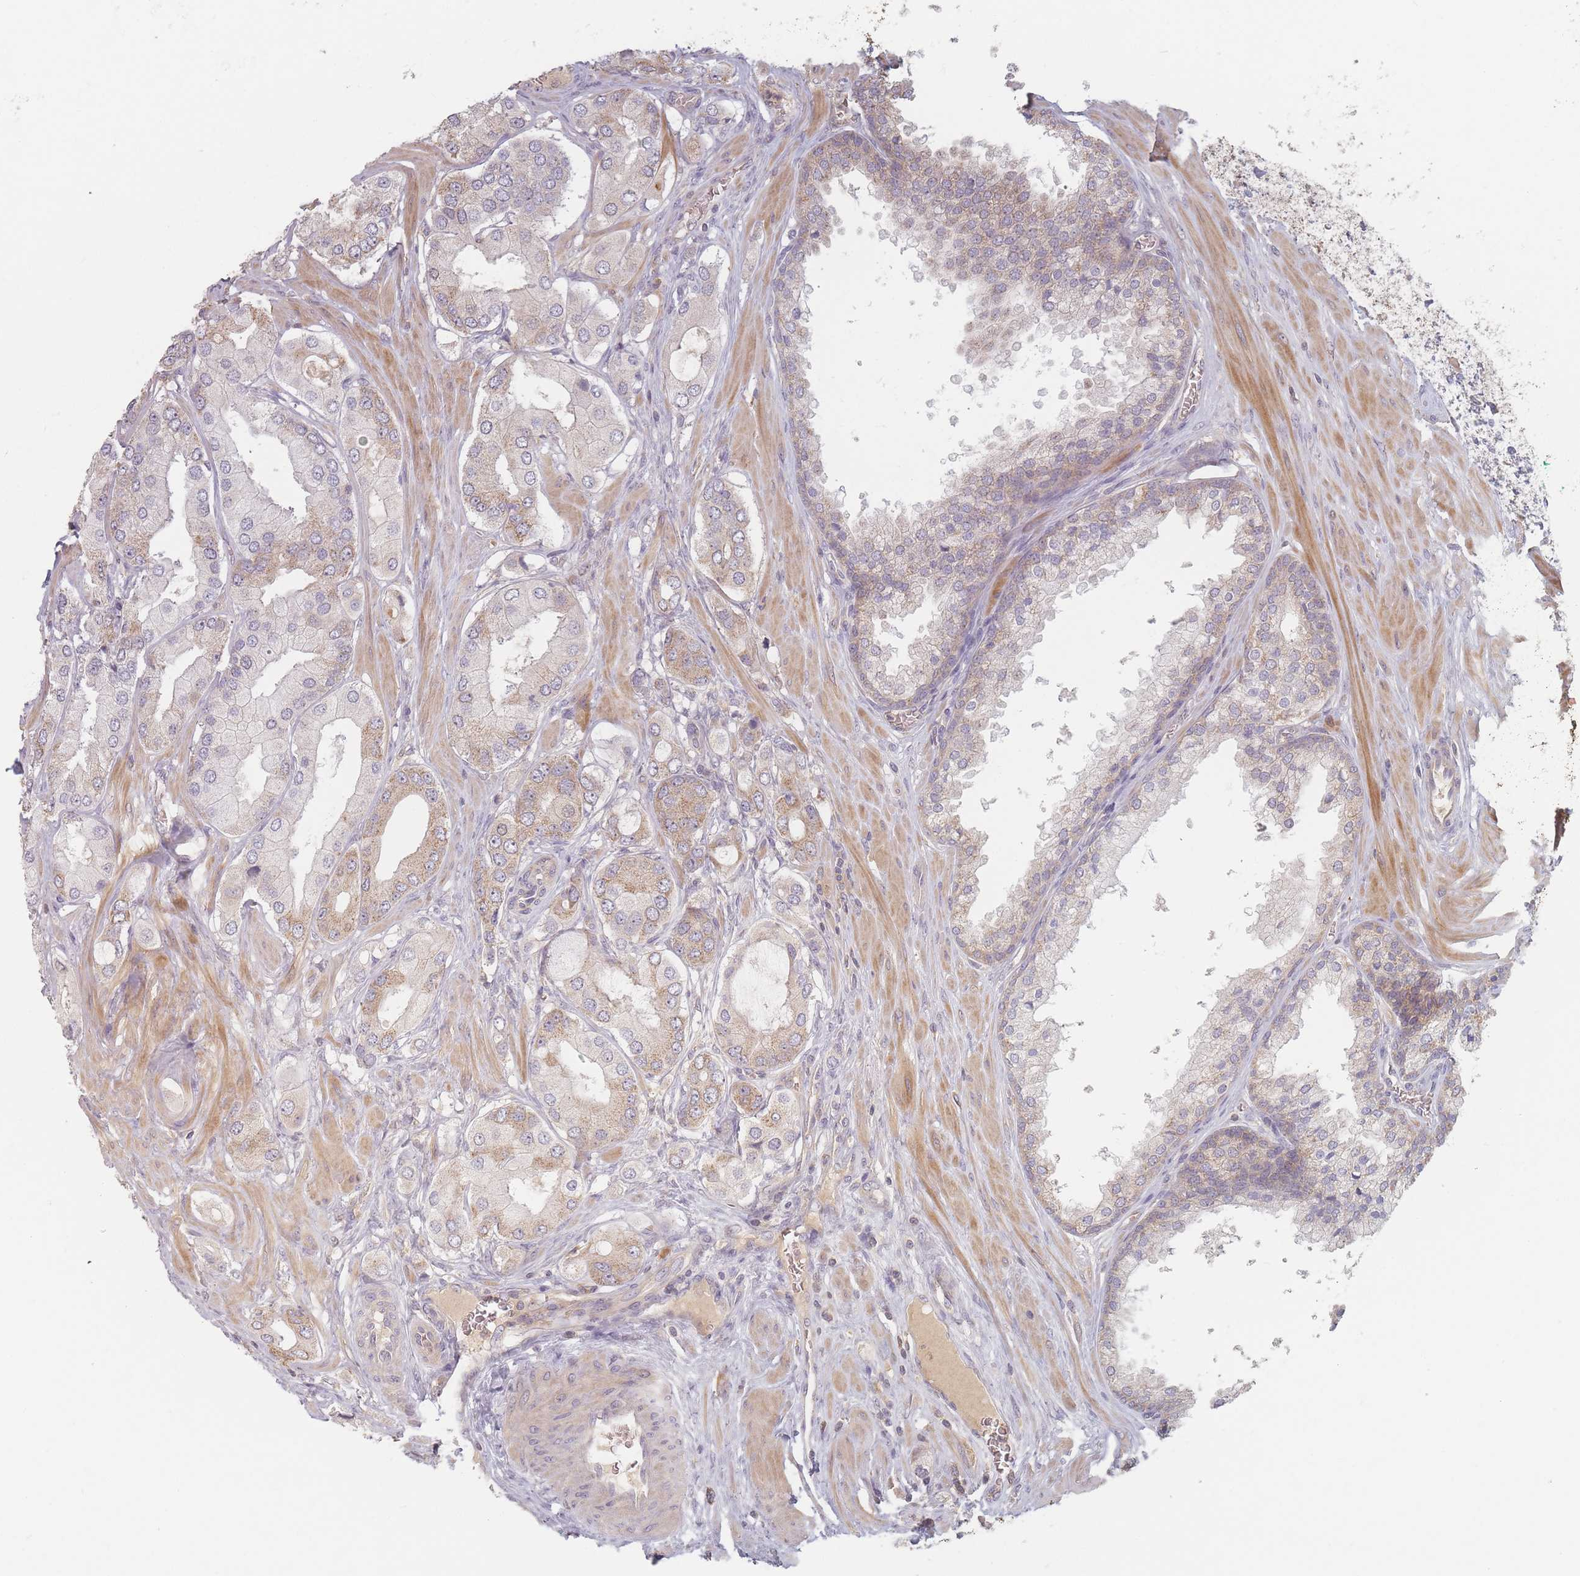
{"staining": {"intensity": "weak", "quantity": "<25%", "location": "cytoplasmic/membranous"}, "tissue": "prostate cancer", "cell_type": "Tumor cells", "image_type": "cancer", "snomed": [{"axis": "morphology", "description": "Adenocarcinoma, Low grade"}, {"axis": "topography", "description": "Prostate"}], "caption": "Micrograph shows no significant protein expression in tumor cells of prostate cancer.", "gene": "SLC35F3", "patient": {"sex": "male", "age": 42}}